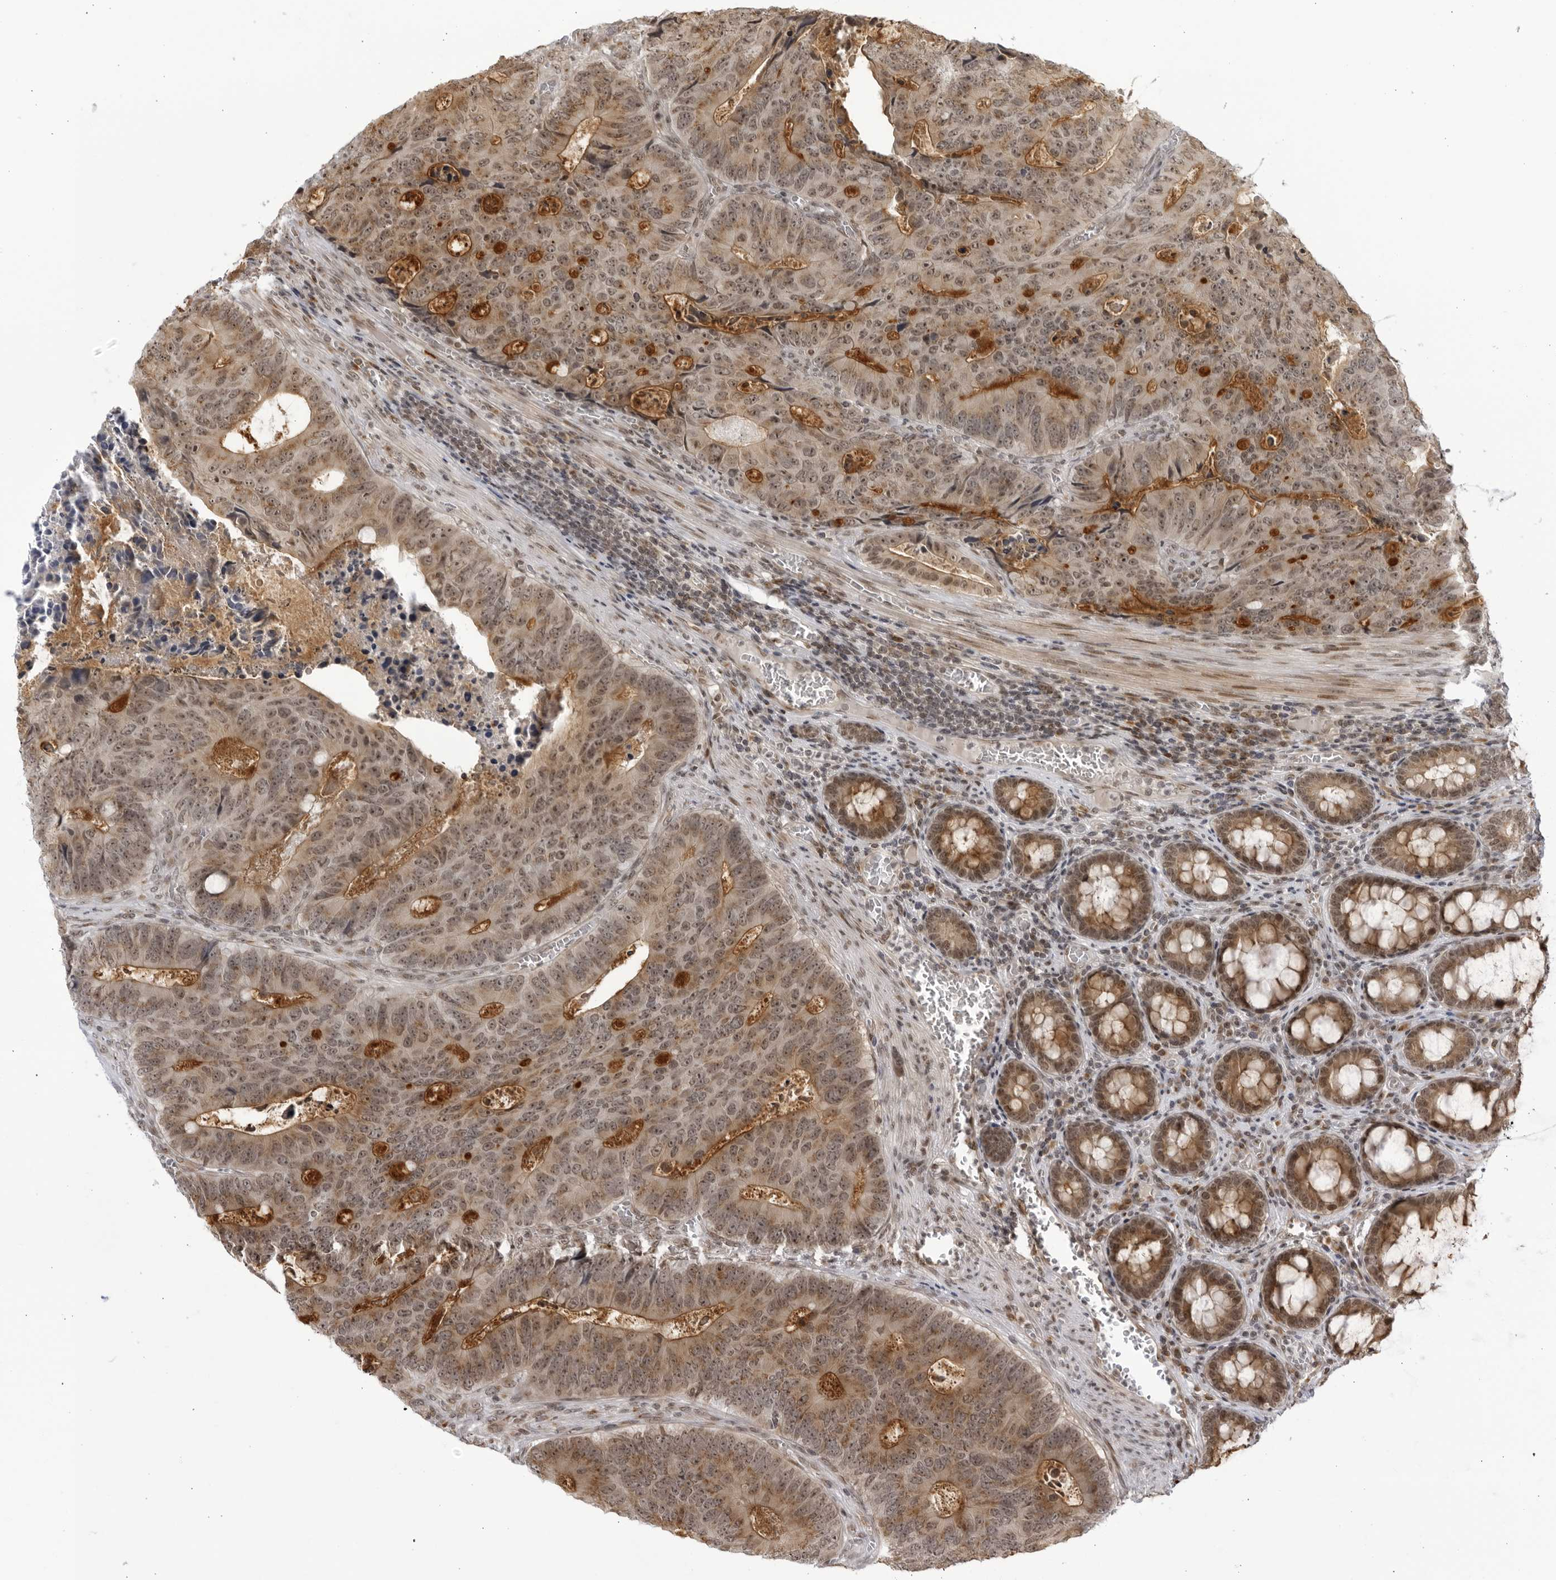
{"staining": {"intensity": "weak", "quantity": "25%-75%", "location": "cytoplasmic/membranous"}, "tissue": "colorectal cancer", "cell_type": "Tumor cells", "image_type": "cancer", "snomed": [{"axis": "morphology", "description": "Adenocarcinoma, NOS"}, {"axis": "topography", "description": "Colon"}], "caption": "Immunohistochemistry (IHC) histopathology image of colorectal cancer stained for a protein (brown), which shows low levels of weak cytoplasmic/membranous expression in approximately 25%-75% of tumor cells.", "gene": "RASGEF1C", "patient": {"sex": "male", "age": 87}}